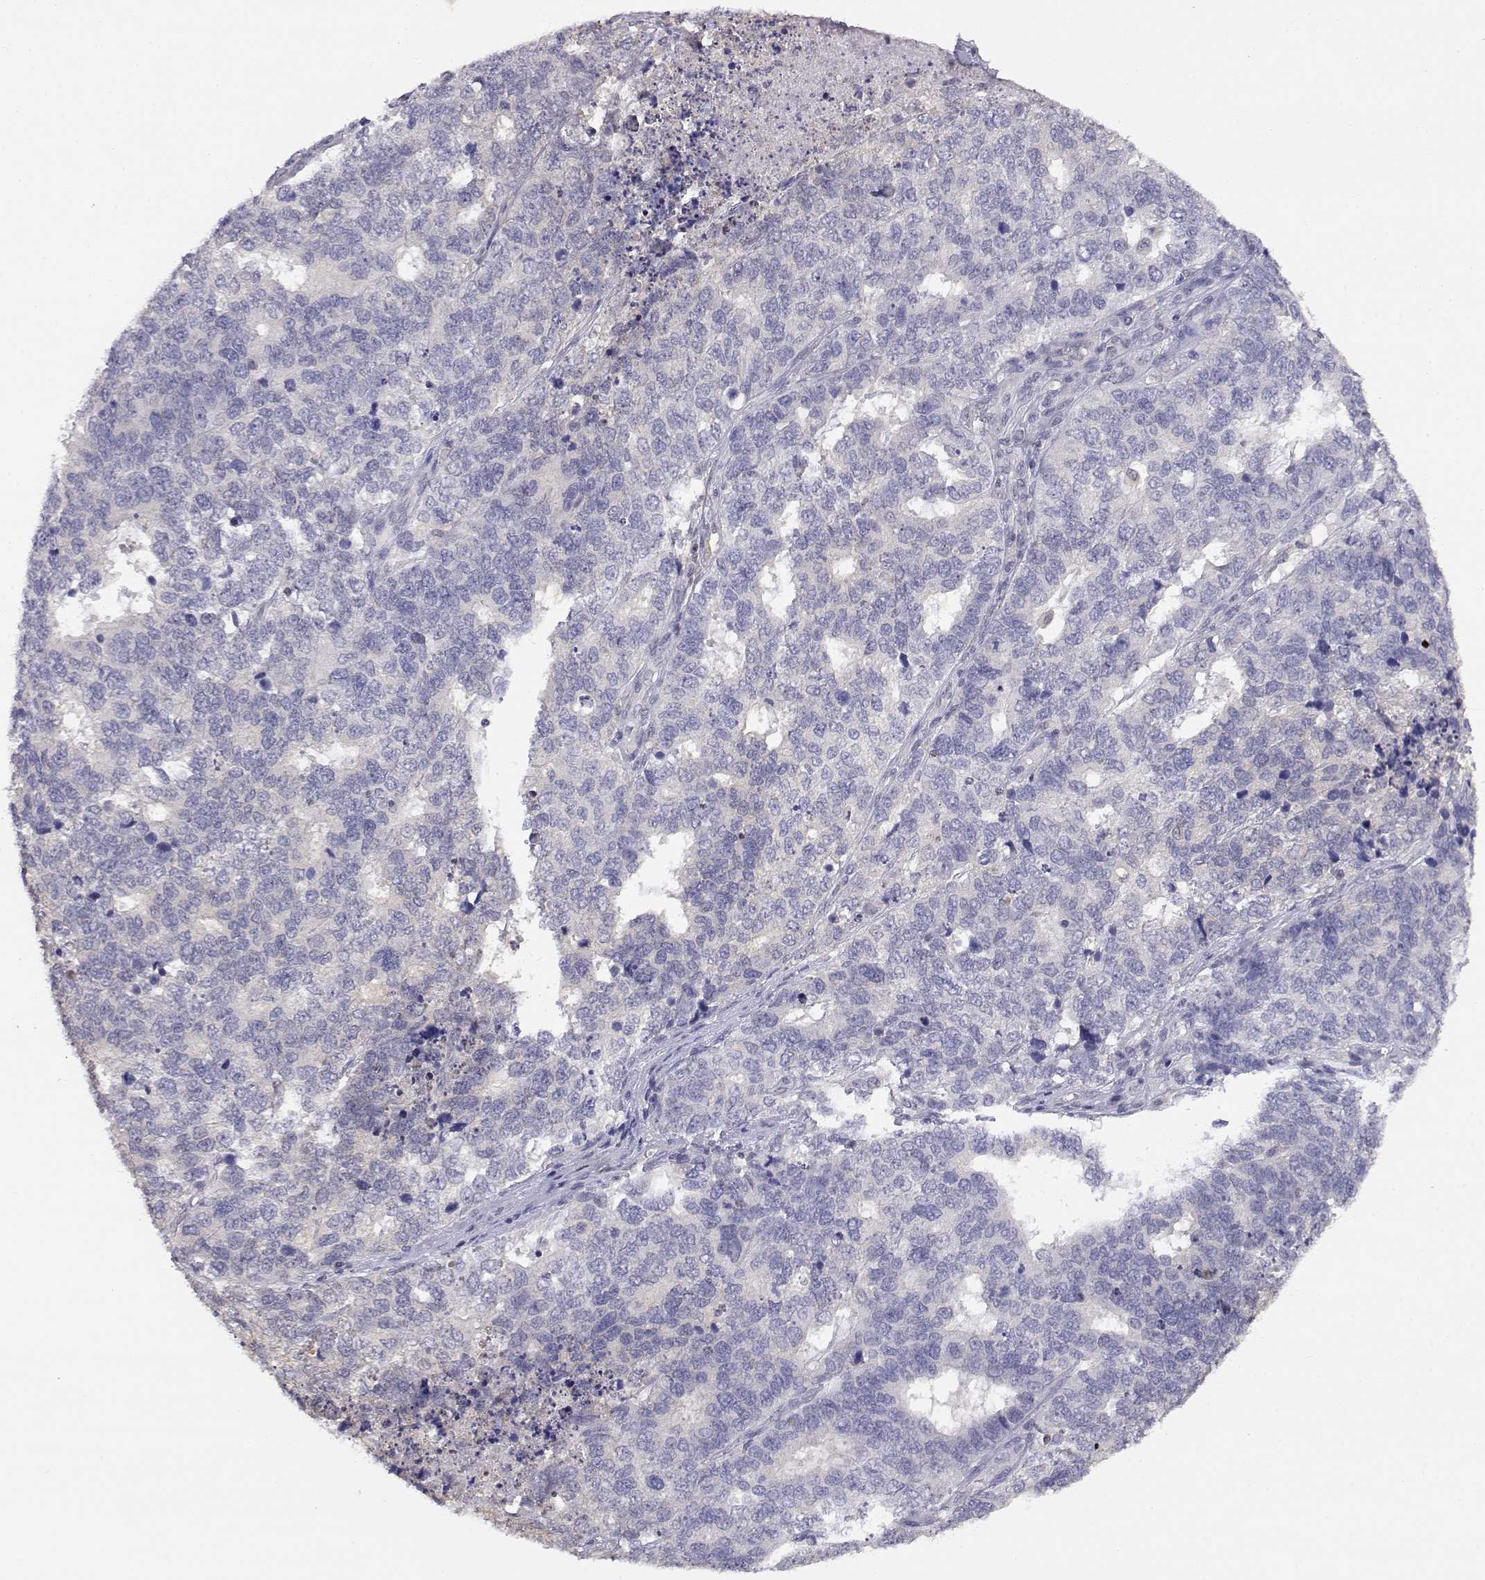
{"staining": {"intensity": "negative", "quantity": "none", "location": "none"}, "tissue": "cervical cancer", "cell_type": "Tumor cells", "image_type": "cancer", "snomed": [{"axis": "morphology", "description": "Squamous cell carcinoma, NOS"}, {"axis": "topography", "description": "Cervix"}], "caption": "Tumor cells show no significant staining in cervical squamous cell carcinoma.", "gene": "ADA", "patient": {"sex": "female", "age": 63}}